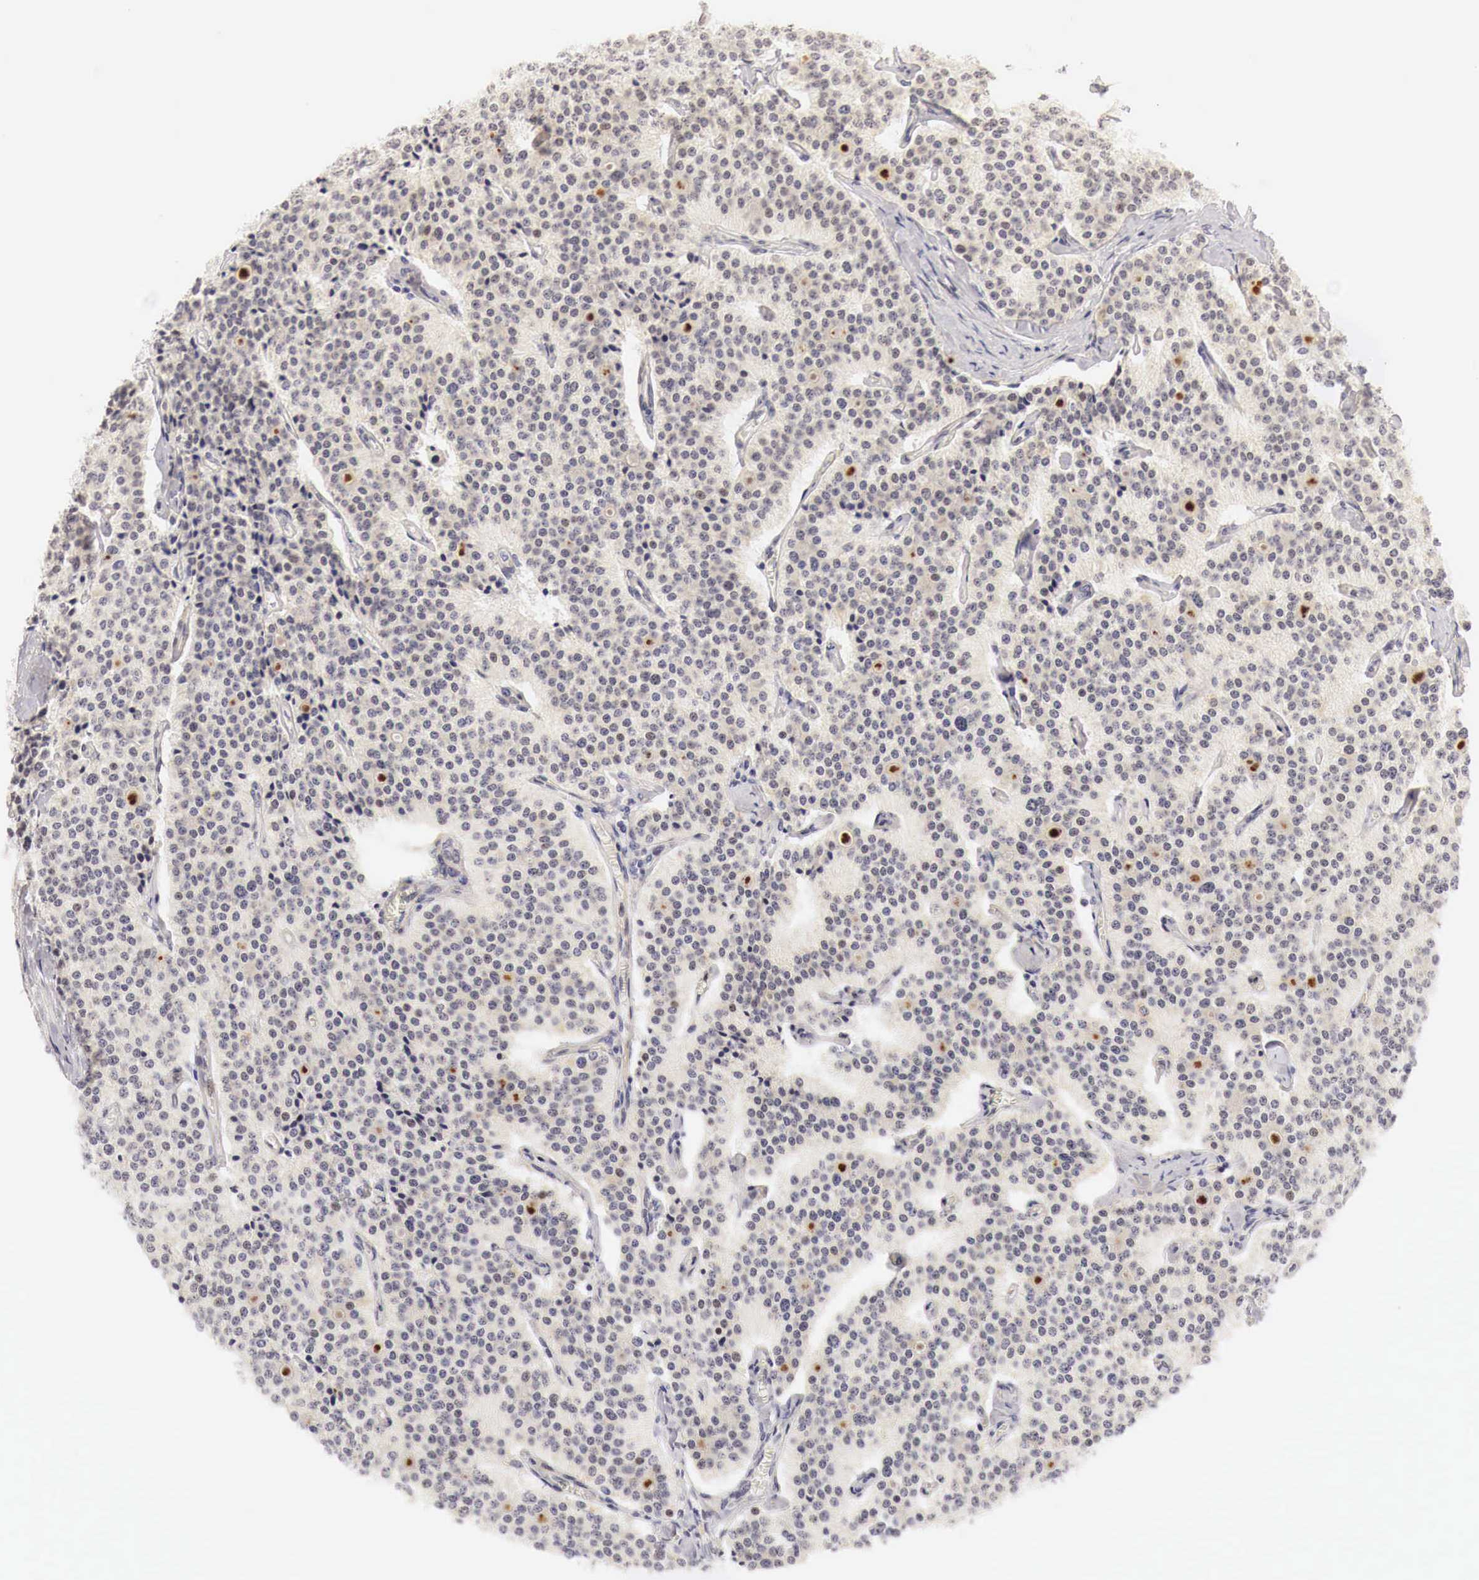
{"staining": {"intensity": "moderate", "quantity": "<25%", "location": "nuclear"}, "tissue": "carcinoid", "cell_type": "Tumor cells", "image_type": "cancer", "snomed": [{"axis": "morphology", "description": "Carcinoid, malignant, NOS"}, {"axis": "topography", "description": "Small intestine"}], "caption": "Carcinoid (malignant) was stained to show a protein in brown. There is low levels of moderate nuclear positivity in about <25% of tumor cells.", "gene": "CASP3", "patient": {"sex": "male", "age": 63}}